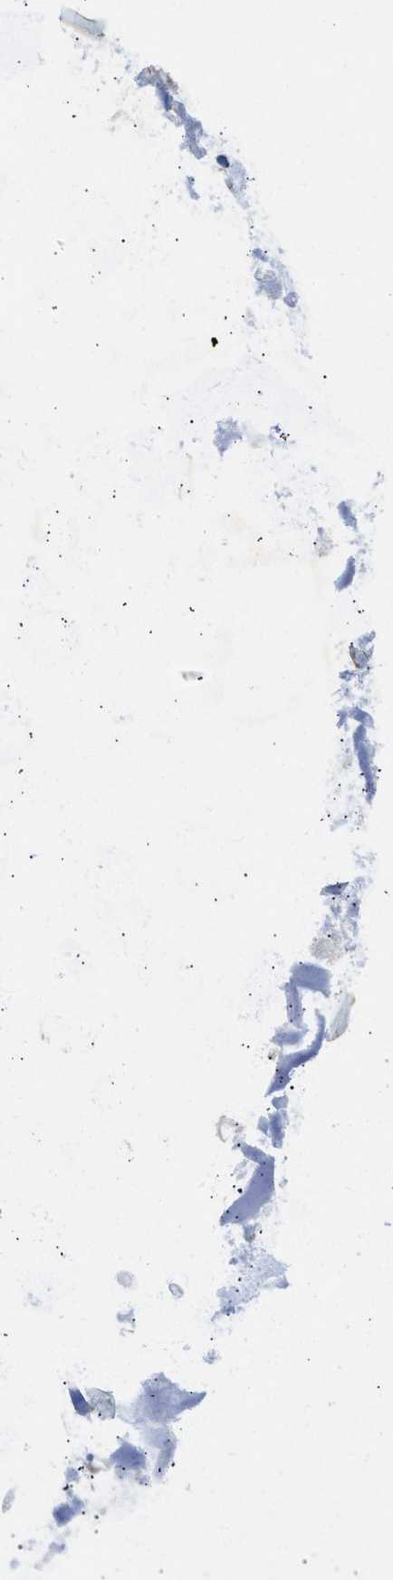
{"staining": {"intensity": "negative", "quantity": "none", "location": "none"}, "tissue": "adipose tissue", "cell_type": "Adipocytes", "image_type": "normal", "snomed": [{"axis": "morphology", "description": "Normal tissue, NOS"}, {"axis": "topography", "description": "Cartilage tissue"}, {"axis": "topography", "description": "Bronchus"}], "caption": "Protein analysis of benign adipose tissue exhibits no significant expression in adipocytes.", "gene": "CFAP20", "patient": {"sex": "female", "age": 73}}